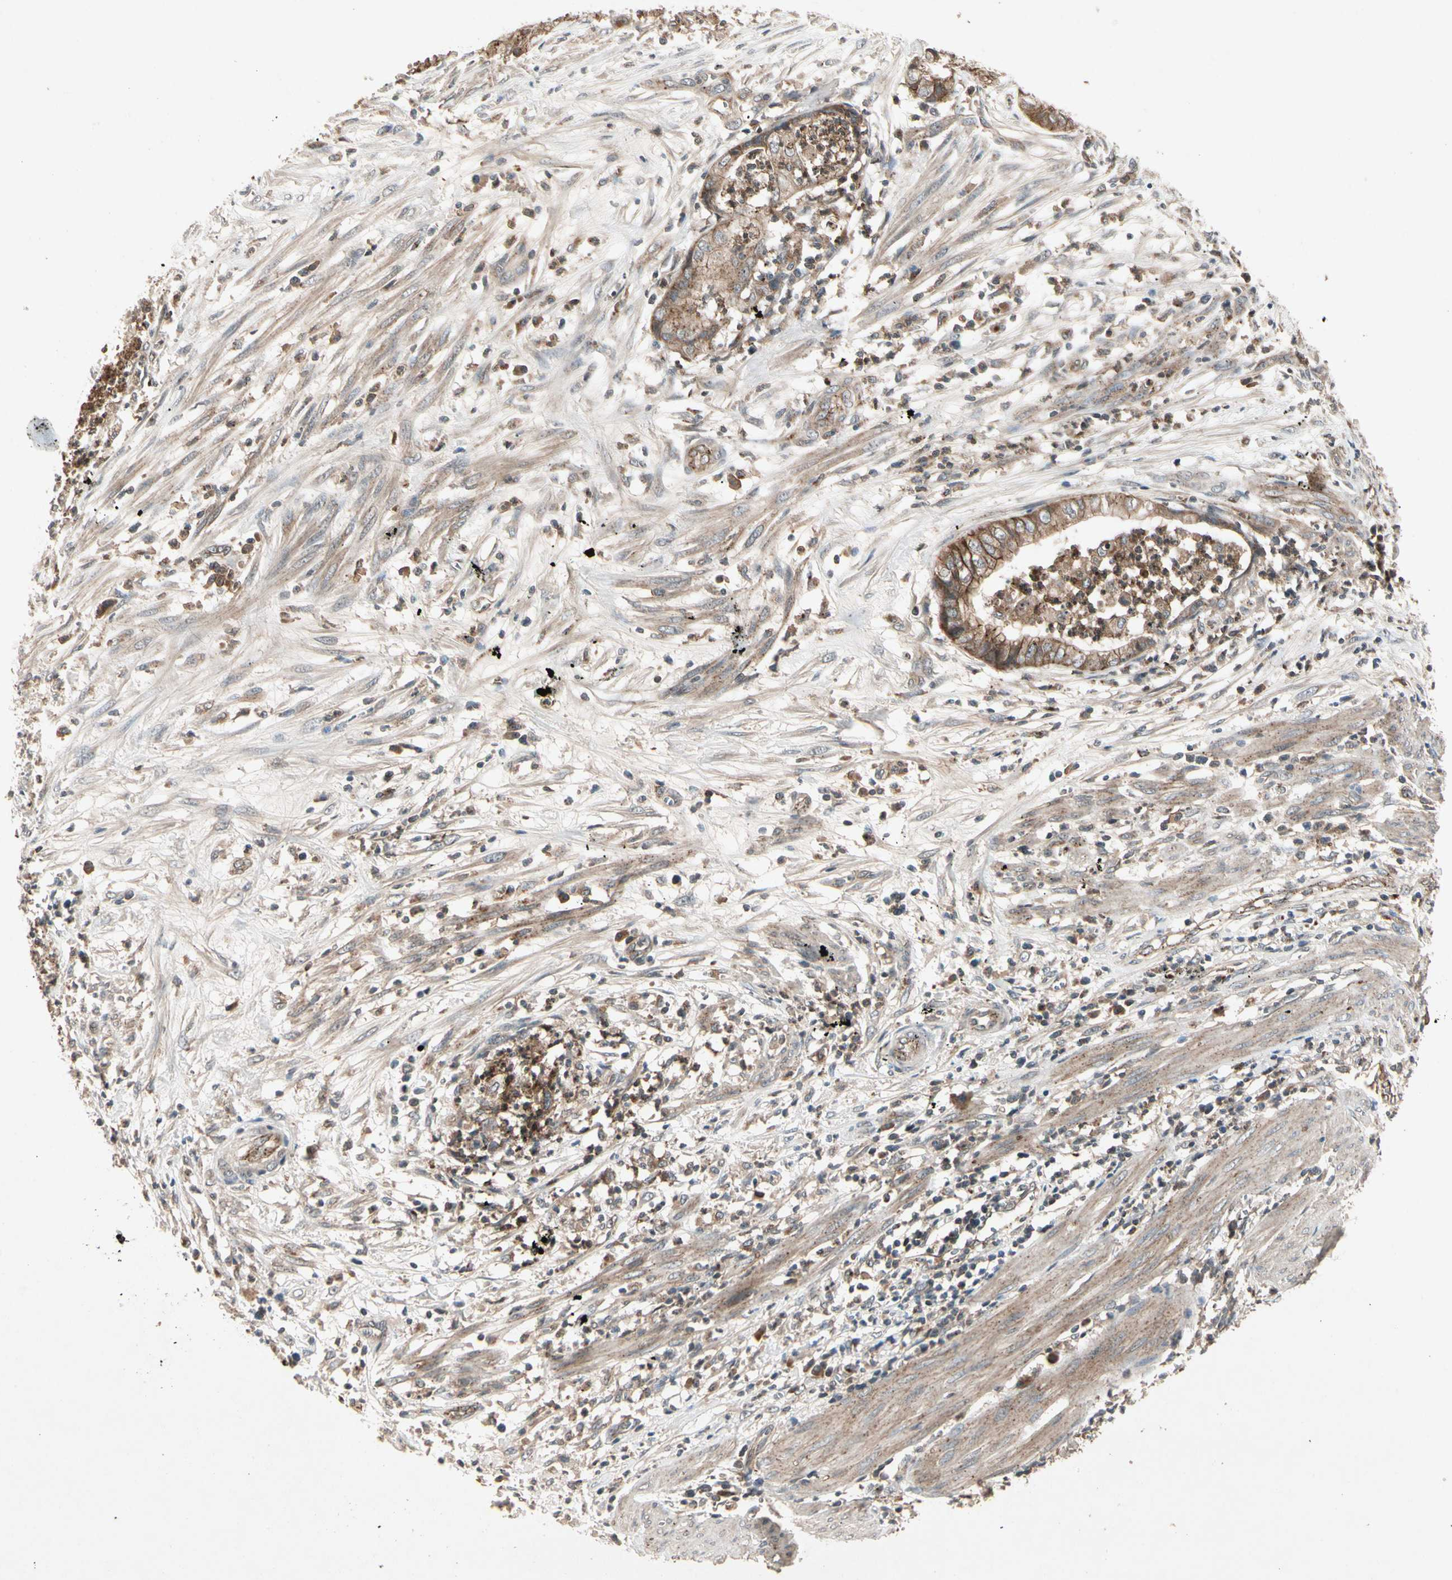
{"staining": {"intensity": "moderate", "quantity": ">75%", "location": "cytoplasmic/membranous"}, "tissue": "endometrial cancer", "cell_type": "Tumor cells", "image_type": "cancer", "snomed": [{"axis": "morphology", "description": "Necrosis, NOS"}, {"axis": "morphology", "description": "Adenocarcinoma, NOS"}, {"axis": "topography", "description": "Endometrium"}], "caption": "Moderate cytoplasmic/membranous staining is seen in approximately >75% of tumor cells in endometrial cancer (adenocarcinoma).", "gene": "FLOT1", "patient": {"sex": "female", "age": 79}}